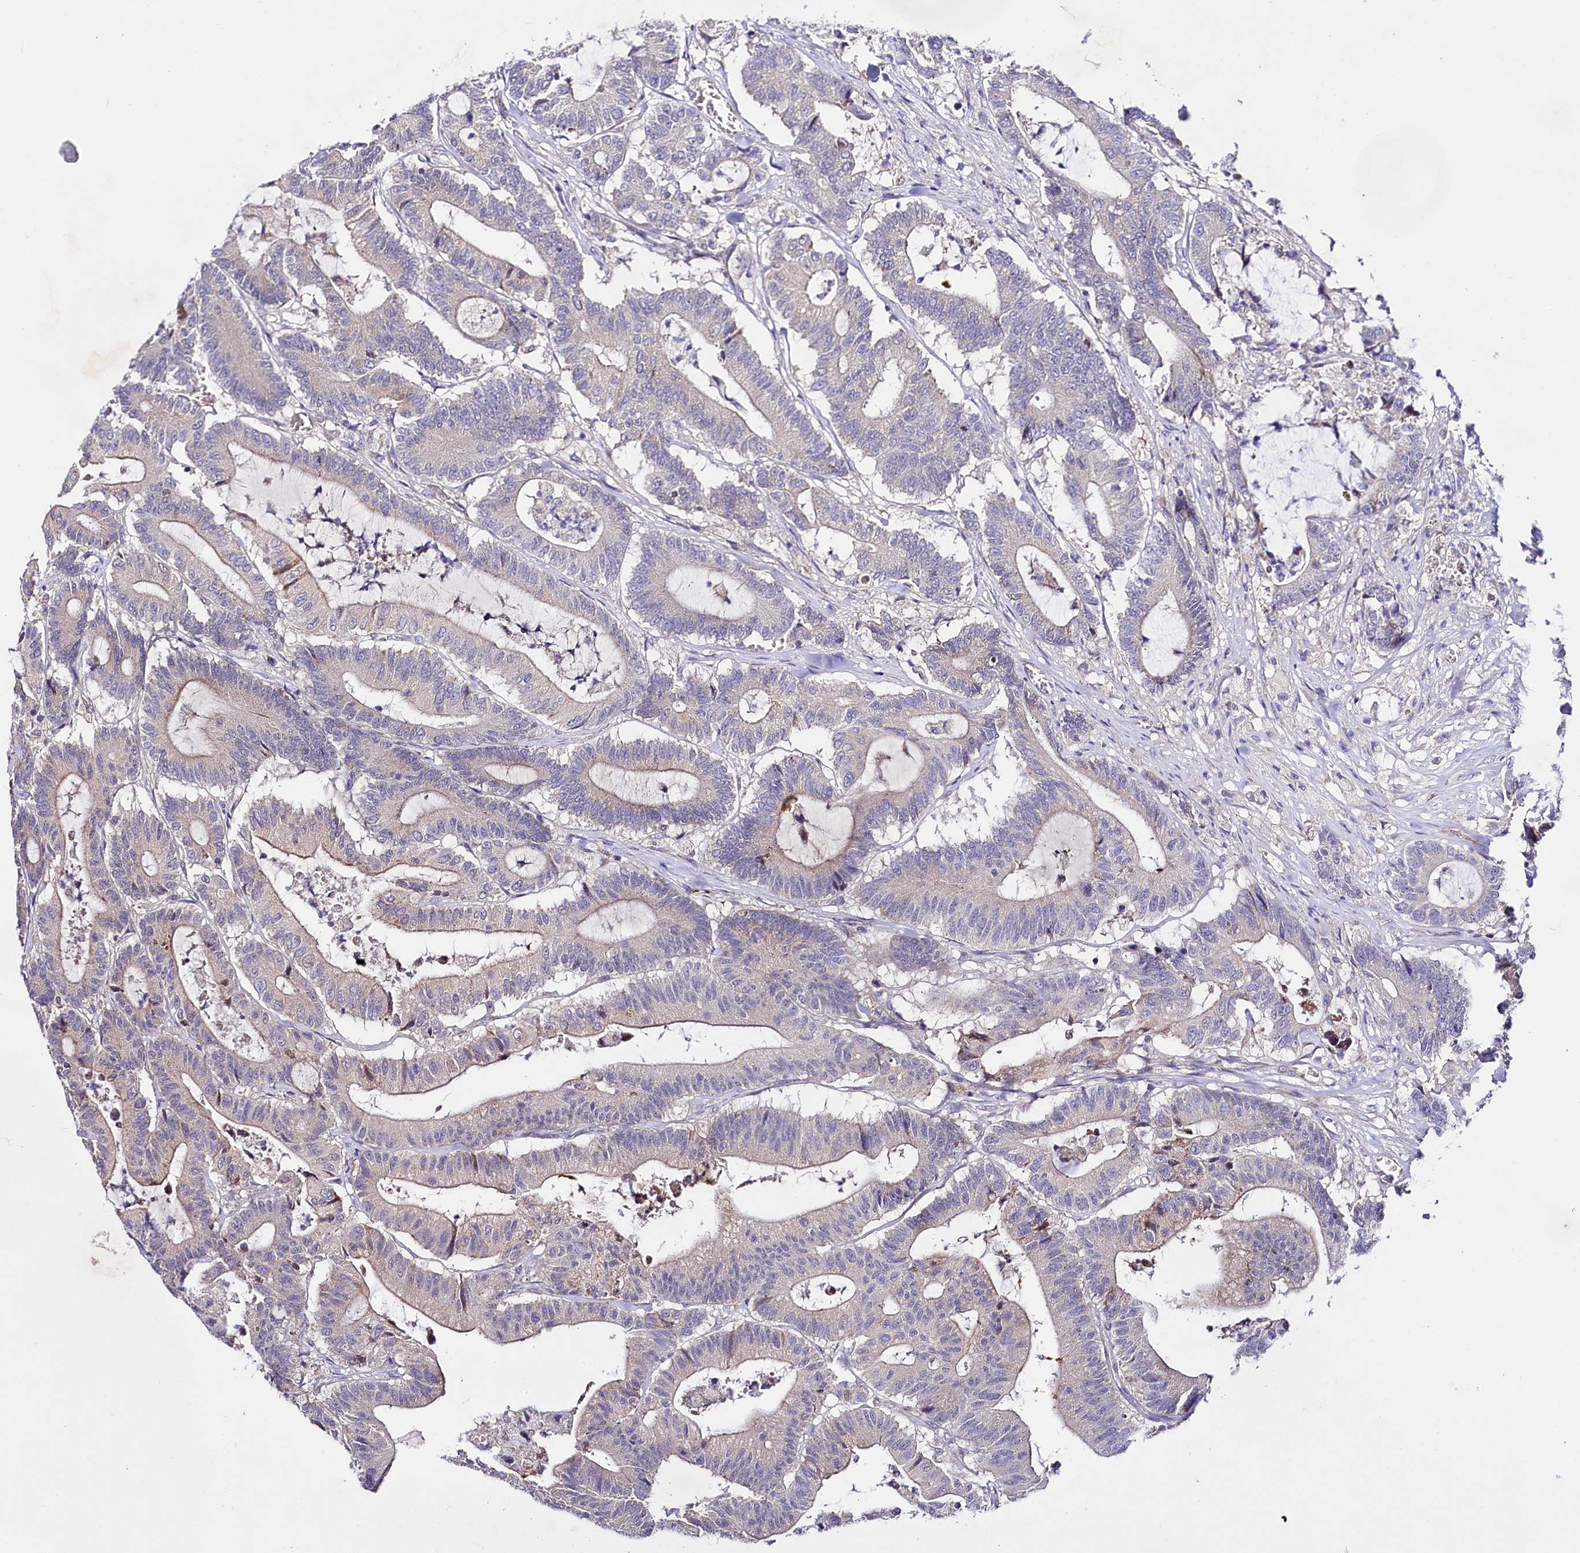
{"staining": {"intensity": "negative", "quantity": "none", "location": "none"}, "tissue": "colorectal cancer", "cell_type": "Tumor cells", "image_type": "cancer", "snomed": [{"axis": "morphology", "description": "Adenocarcinoma, NOS"}, {"axis": "topography", "description": "Colon"}], "caption": "Immunohistochemistry micrograph of colorectal adenocarcinoma stained for a protein (brown), which reveals no positivity in tumor cells.", "gene": "CEP295", "patient": {"sex": "female", "age": 84}}